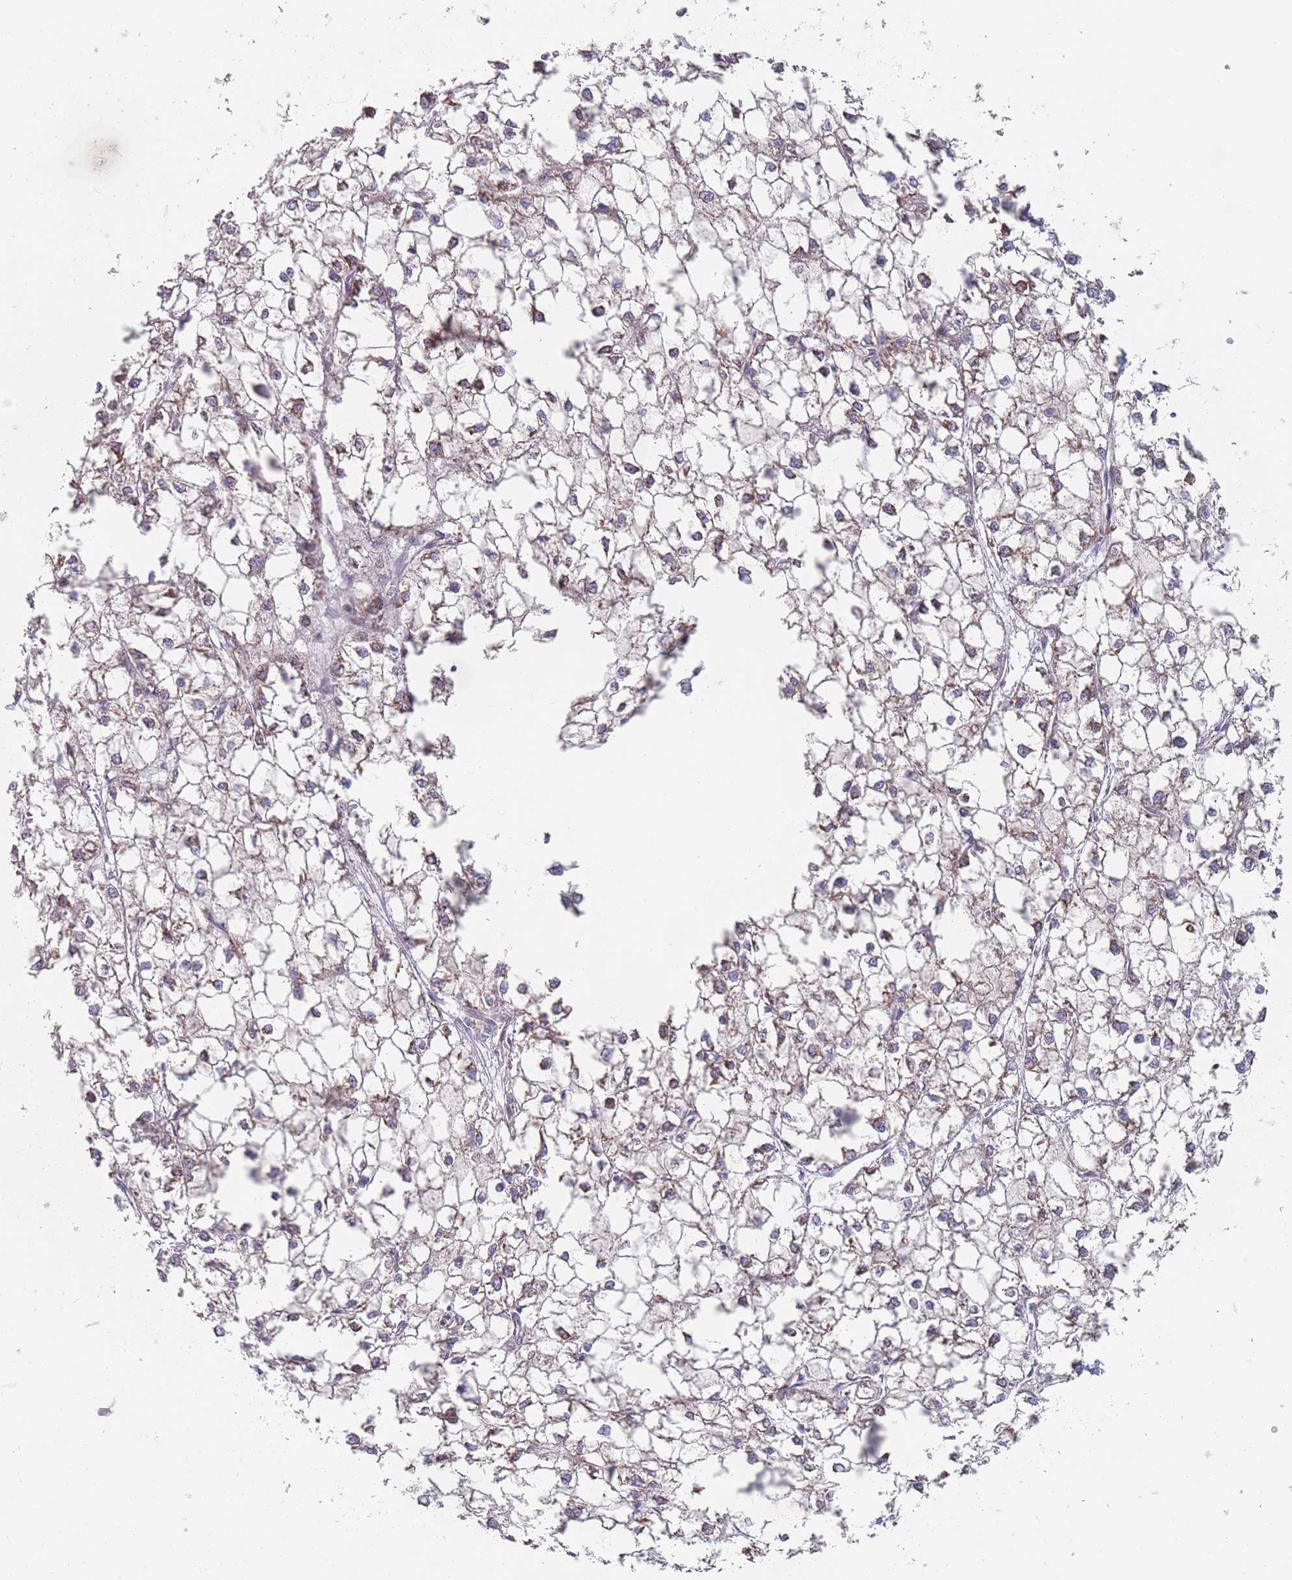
{"staining": {"intensity": "weak", "quantity": ">75%", "location": "cytoplasmic/membranous"}, "tissue": "liver cancer", "cell_type": "Tumor cells", "image_type": "cancer", "snomed": [{"axis": "morphology", "description": "Carcinoma, Hepatocellular, NOS"}, {"axis": "topography", "description": "Liver"}], "caption": "Protein expression analysis of liver hepatocellular carcinoma reveals weak cytoplasmic/membranous expression in approximately >75% of tumor cells.", "gene": "CACNG5", "patient": {"sex": "female", "age": 43}}